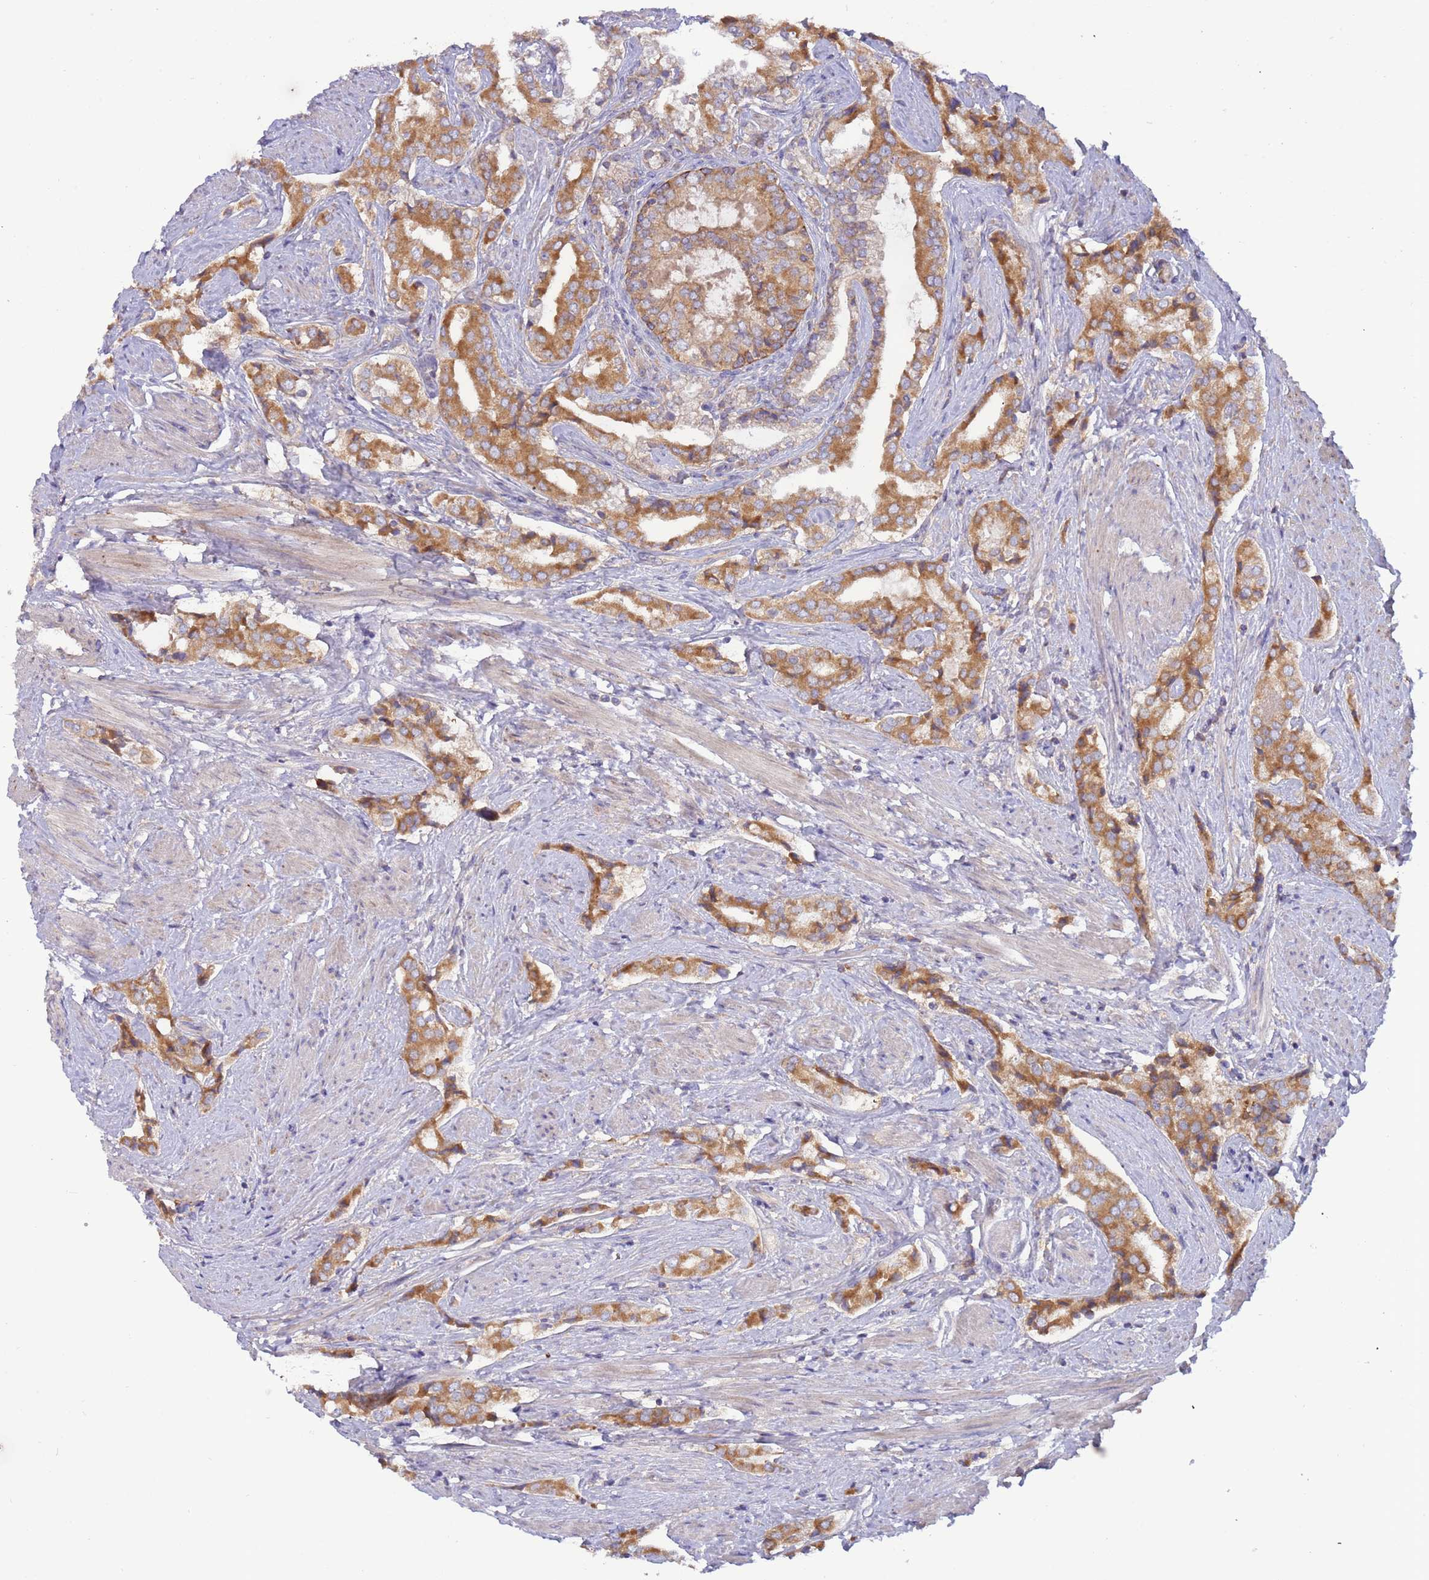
{"staining": {"intensity": "moderate", "quantity": "25%-75%", "location": "cytoplasmic/membranous"}, "tissue": "prostate cancer", "cell_type": "Tumor cells", "image_type": "cancer", "snomed": [{"axis": "morphology", "description": "Adenocarcinoma, High grade"}, {"axis": "topography", "description": "Prostate"}], "caption": "The micrograph reveals staining of prostate cancer (adenocarcinoma (high-grade)), revealing moderate cytoplasmic/membranous protein expression (brown color) within tumor cells.", "gene": "UQCRQ", "patient": {"sex": "male", "age": 71}}